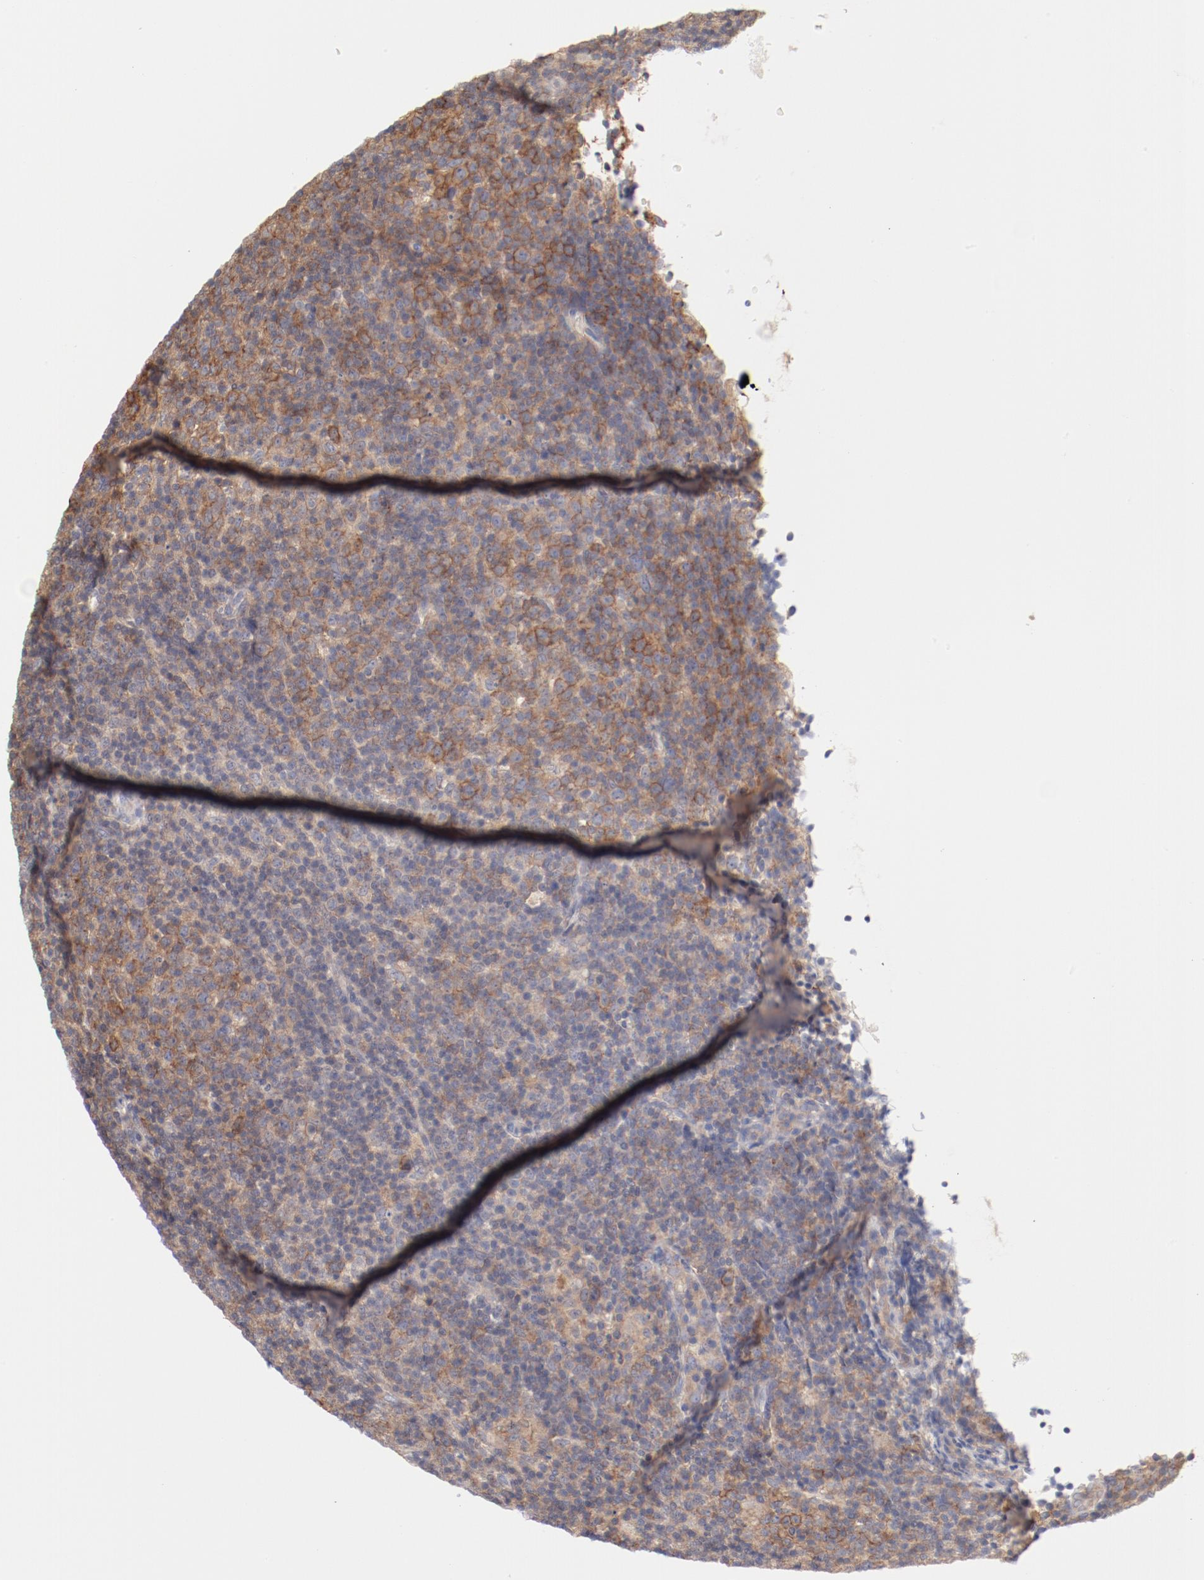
{"staining": {"intensity": "weak", "quantity": "25%-75%", "location": "cytoplasmic/membranous"}, "tissue": "lymphoma", "cell_type": "Tumor cells", "image_type": "cancer", "snomed": [{"axis": "morphology", "description": "Malignant lymphoma, non-Hodgkin's type, Low grade"}, {"axis": "topography", "description": "Lymph node"}], "caption": "Immunohistochemistry (DAB) staining of lymphoma shows weak cytoplasmic/membranous protein expression in approximately 25%-75% of tumor cells. (Stains: DAB in brown, nuclei in blue, Microscopy: brightfield microscopy at high magnification).", "gene": "SETD3", "patient": {"sex": "male", "age": 70}}